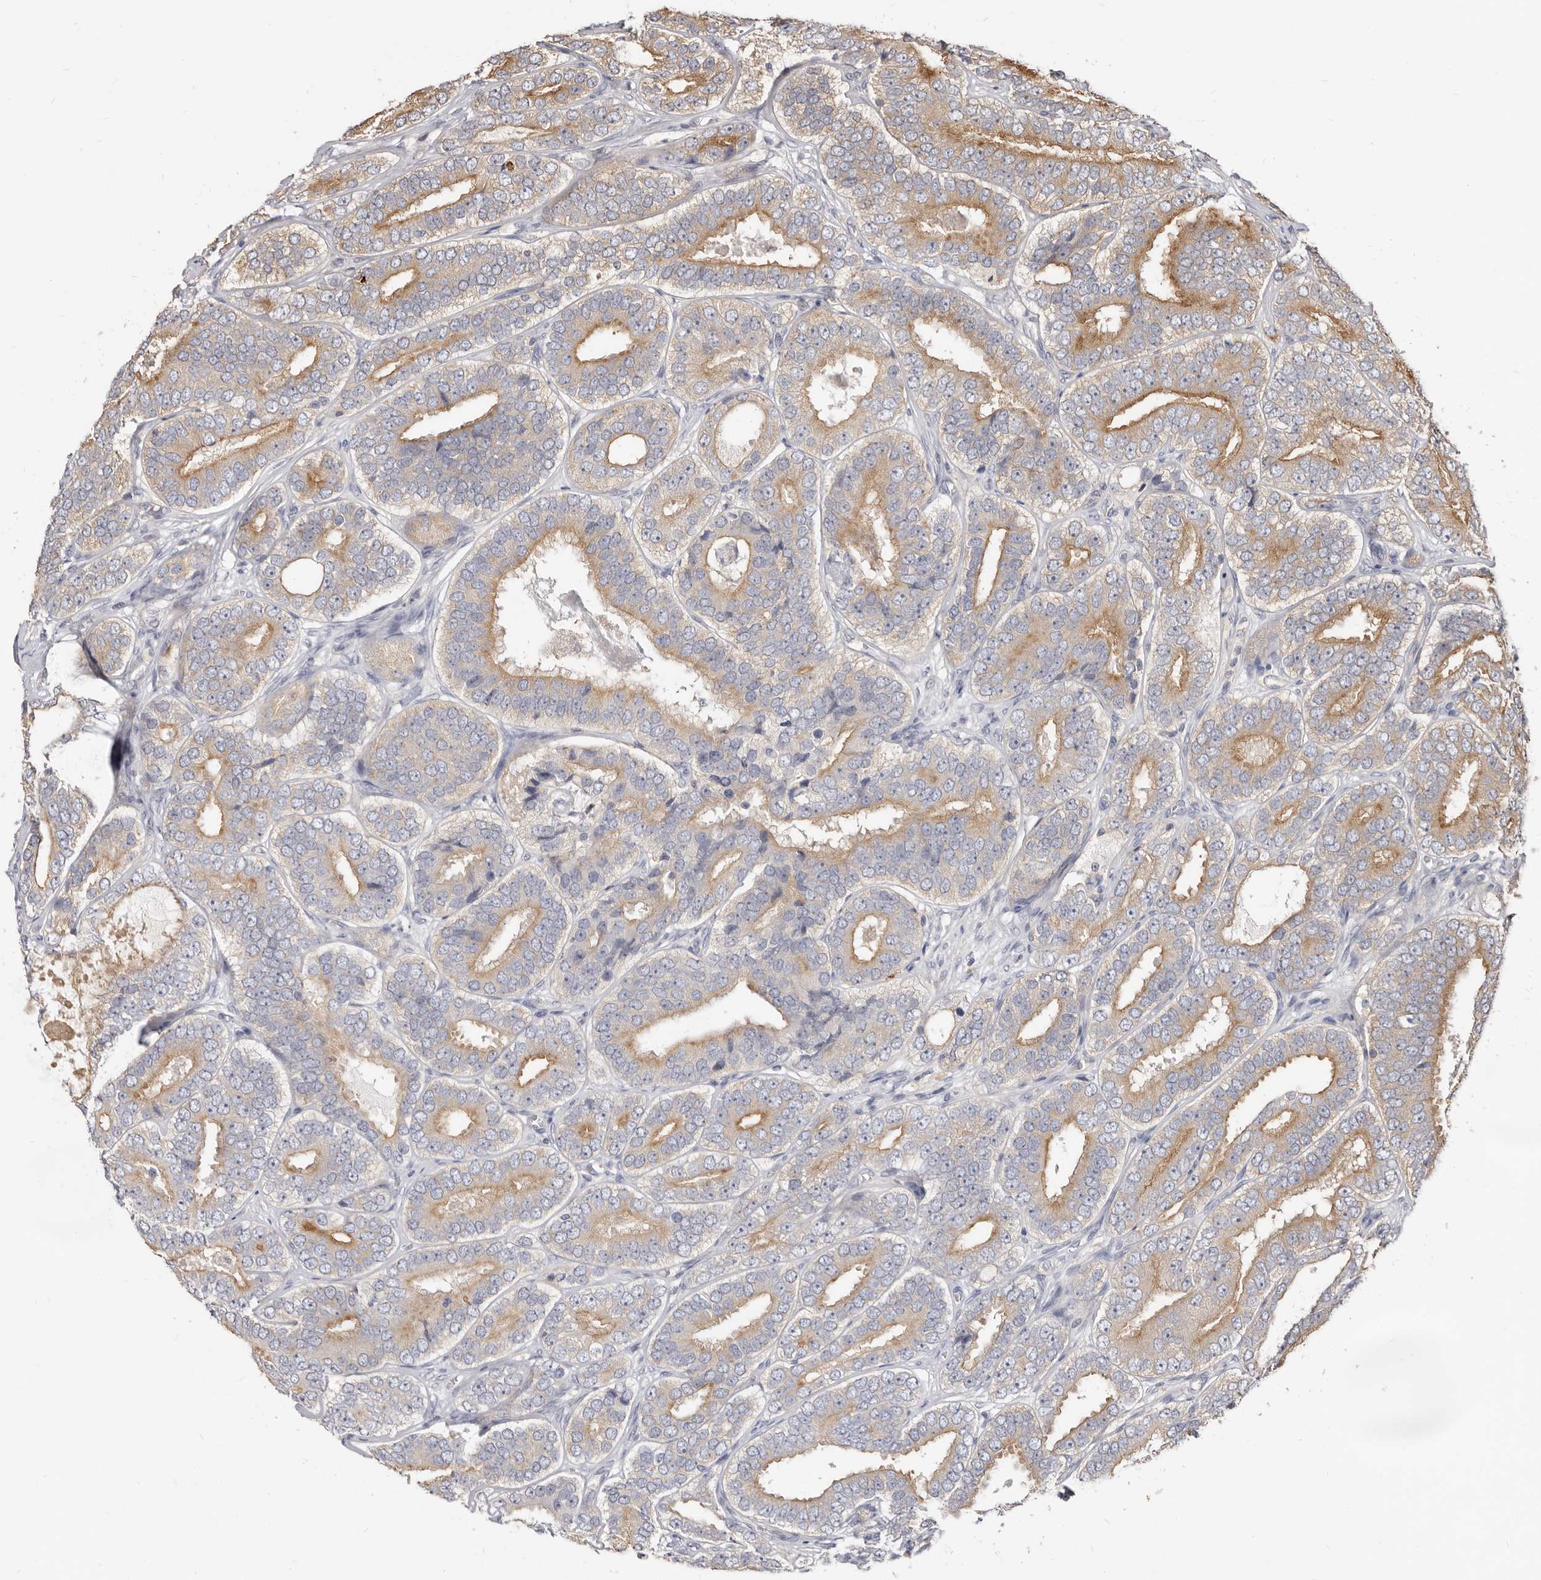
{"staining": {"intensity": "moderate", "quantity": "25%-75%", "location": "cytoplasmic/membranous"}, "tissue": "prostate cancer", "cell_type": "Tumor cells", "image_type": "cancer", "snomed": [{"axis": "morphology", "description": "Adenocarcinoma, High grade"}, {"axis": "topography", "description": "Prostate"}], "caption": "Immunohistochemistry (IHC) histopathology image of neoplastic tissue: prostate cancer (adenocarcinoma (high-grade)) stained using immunohistochemistry shows medium levels of moderate protein expression localized specifically in the cytoplasmic/membranous of tumor cells, appearing as a cytoplasmic/membranous brown color.", "gene": "TC2N", "patient": {"sex": "male", "age": 56}}